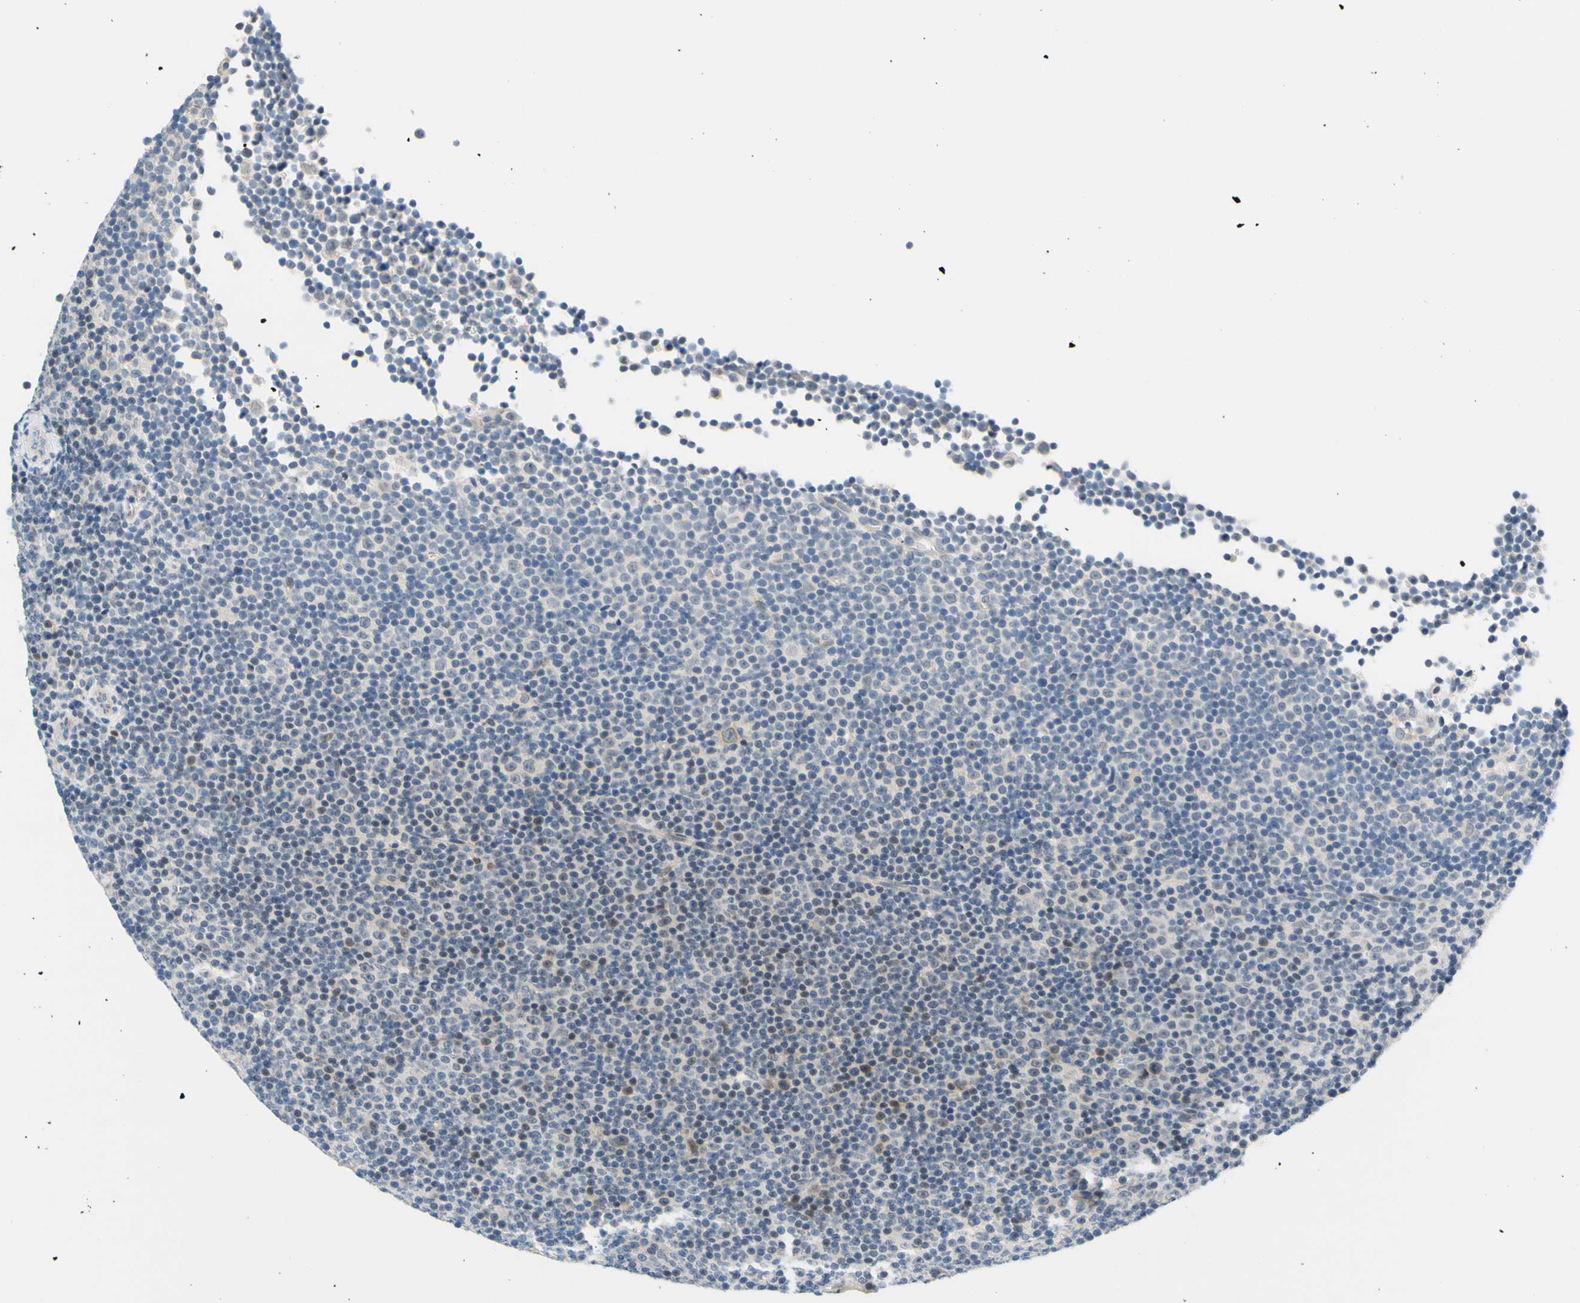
{"staining": {"intensity": "weak", "quantity": "<25%", "location": "nuclear"}, "tissue": "lymphoma", "cell_type": "Tumor cells", "image_type": "cancer", "snomed": [{"axis": "morphology", "description": "Malignant lymphoma, non-Hodgkin's type, Low grade"}, {"axis": "topography", "description": "Lymph node"}], "caption": "DAB (3,3'-diaminobenzidine) immunohistochemical staining of human lymphoma demonstrates no significant positivity in tumor cells.", "gene": "C2CD2L", "patient": {"sex": "female", "age": 67}}